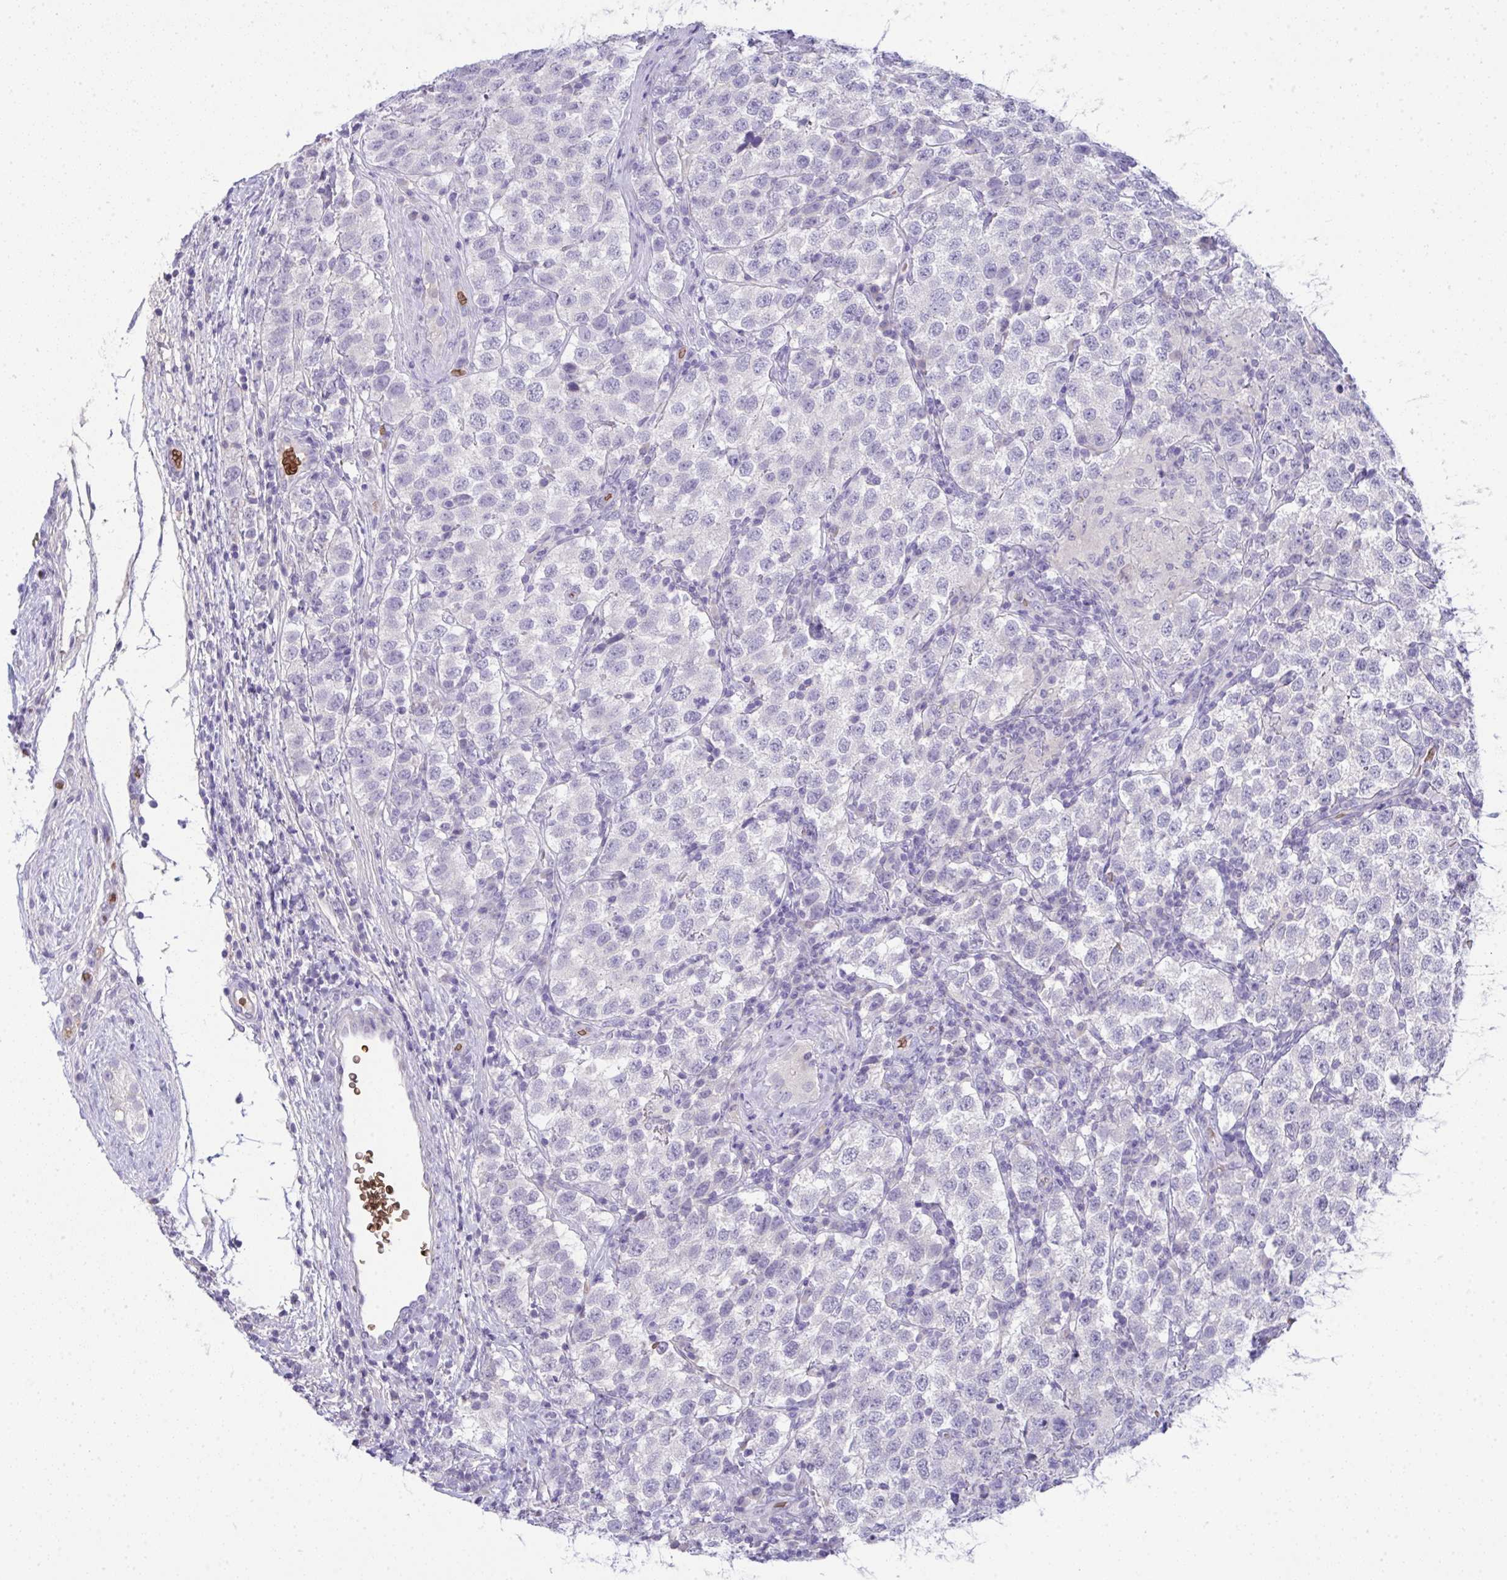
{"staining": {"intensity": "negative", "quantity": "none", "location": "none"}, "tissue": "testis cancer", "cell_type": "Tumor cells", "image_type": "cancer", "snomed": [{"axis": "morphology", "description": "Seminoma, NOS"}, {"axis": "topography", "description": "Testis"}], "caption": "This is an immunohistochemistry micrograph of testis cancer (seminoma). There is no staining in tumor cells.", "gene": "SPTB", "patient": {"sex": "male", "age": 34}}